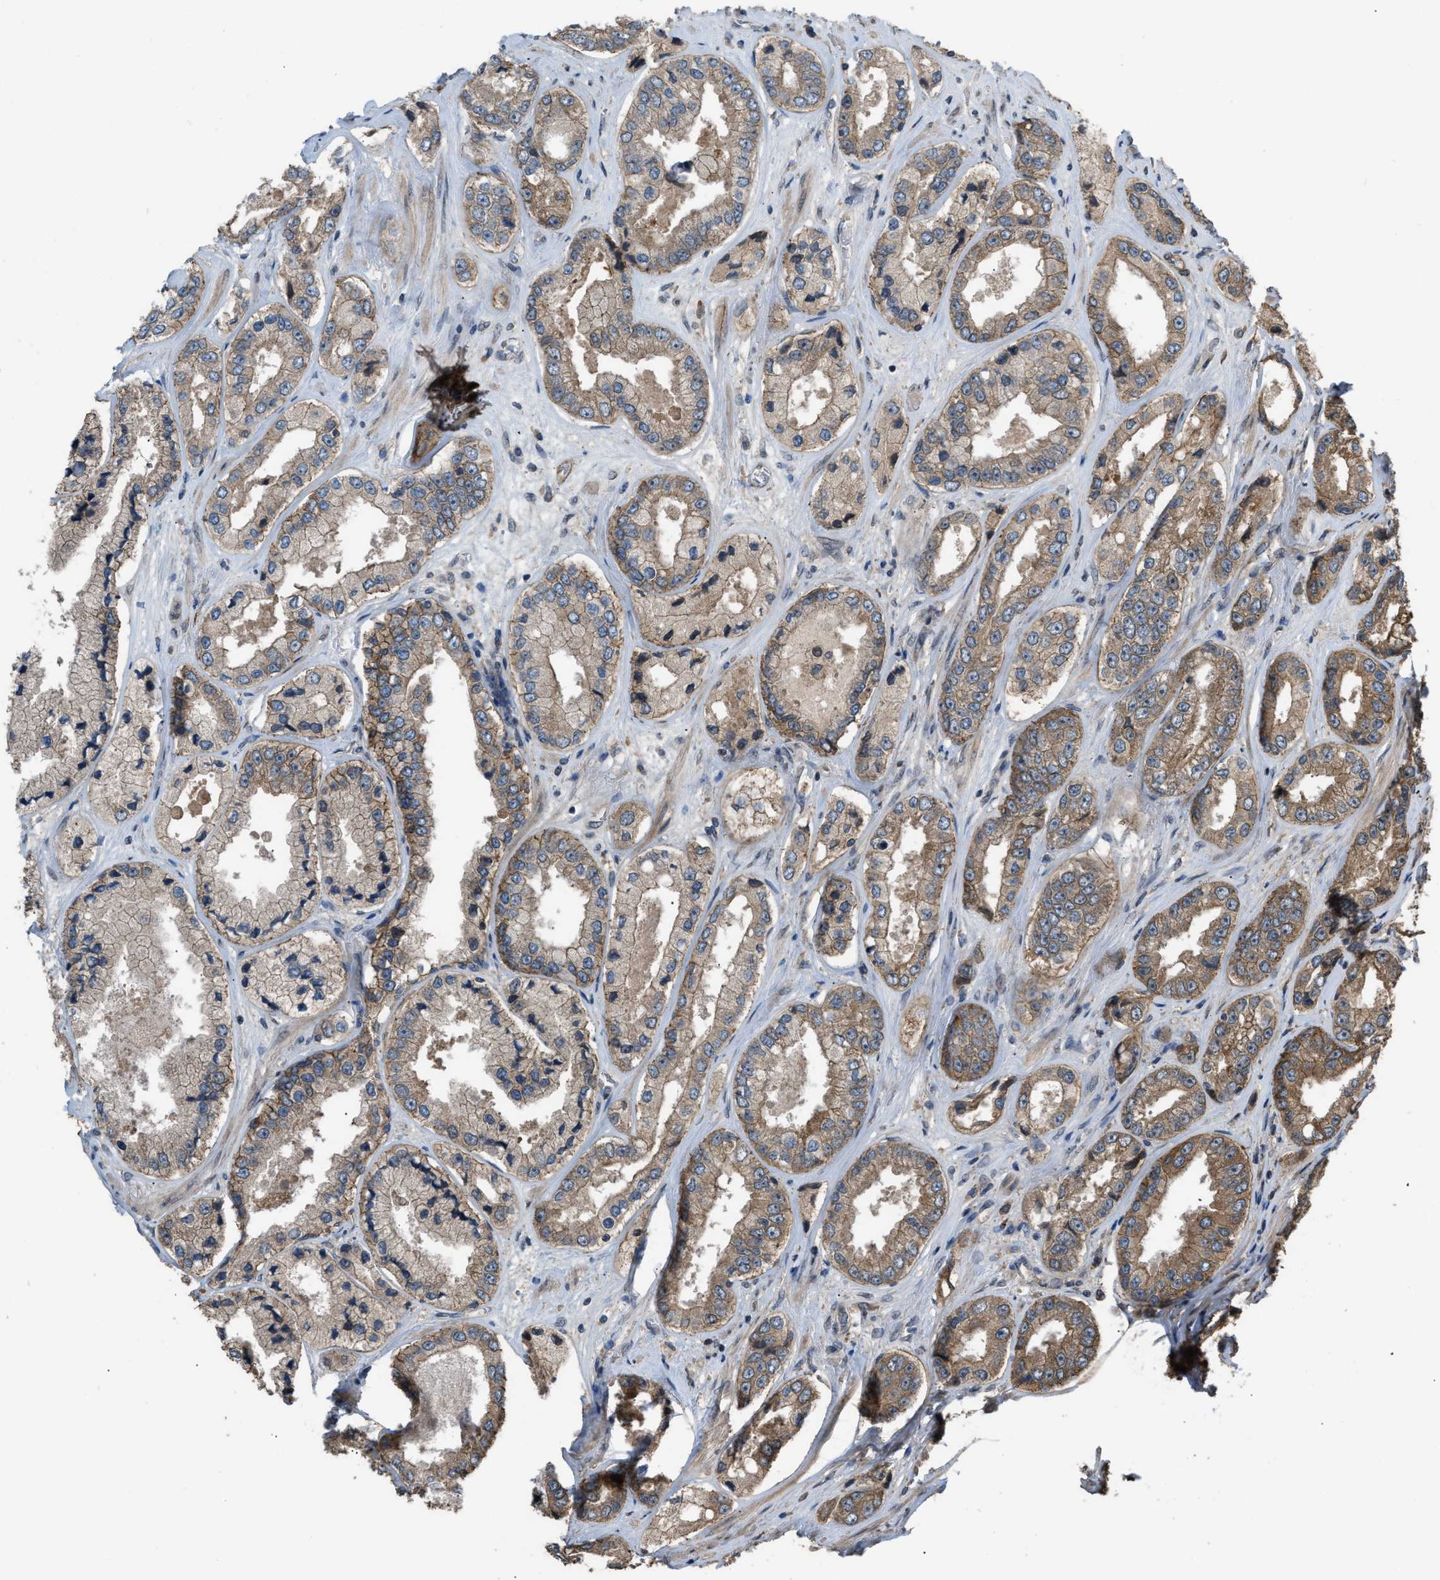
{"staining": {"intensity": "moderate", "quantity": ">75%", "location": "cytoplasmic/membranous"}, "tissue": "prostate cancer", "cell_type": "Tumor cells", "image_type": "cancer", "snomed": [{"axis": "morphology", "description": "Adenocarcinoma, High grade"}, {"axis": "topography", "description": "Prostate"}], "caption": "Brown immunohistochemical staining in human prostate cancer displays moderate cytoplasmic/membranous staining in approximately >75% of tumor cells. (Stains: DAB (3,3'-diaminobenzidine) in brown, nuclei in blue, Microscopy: brightfield microscopy at high magnification).", "gene": "UTRN", "patient": {"sex": "male", "age": 61}}